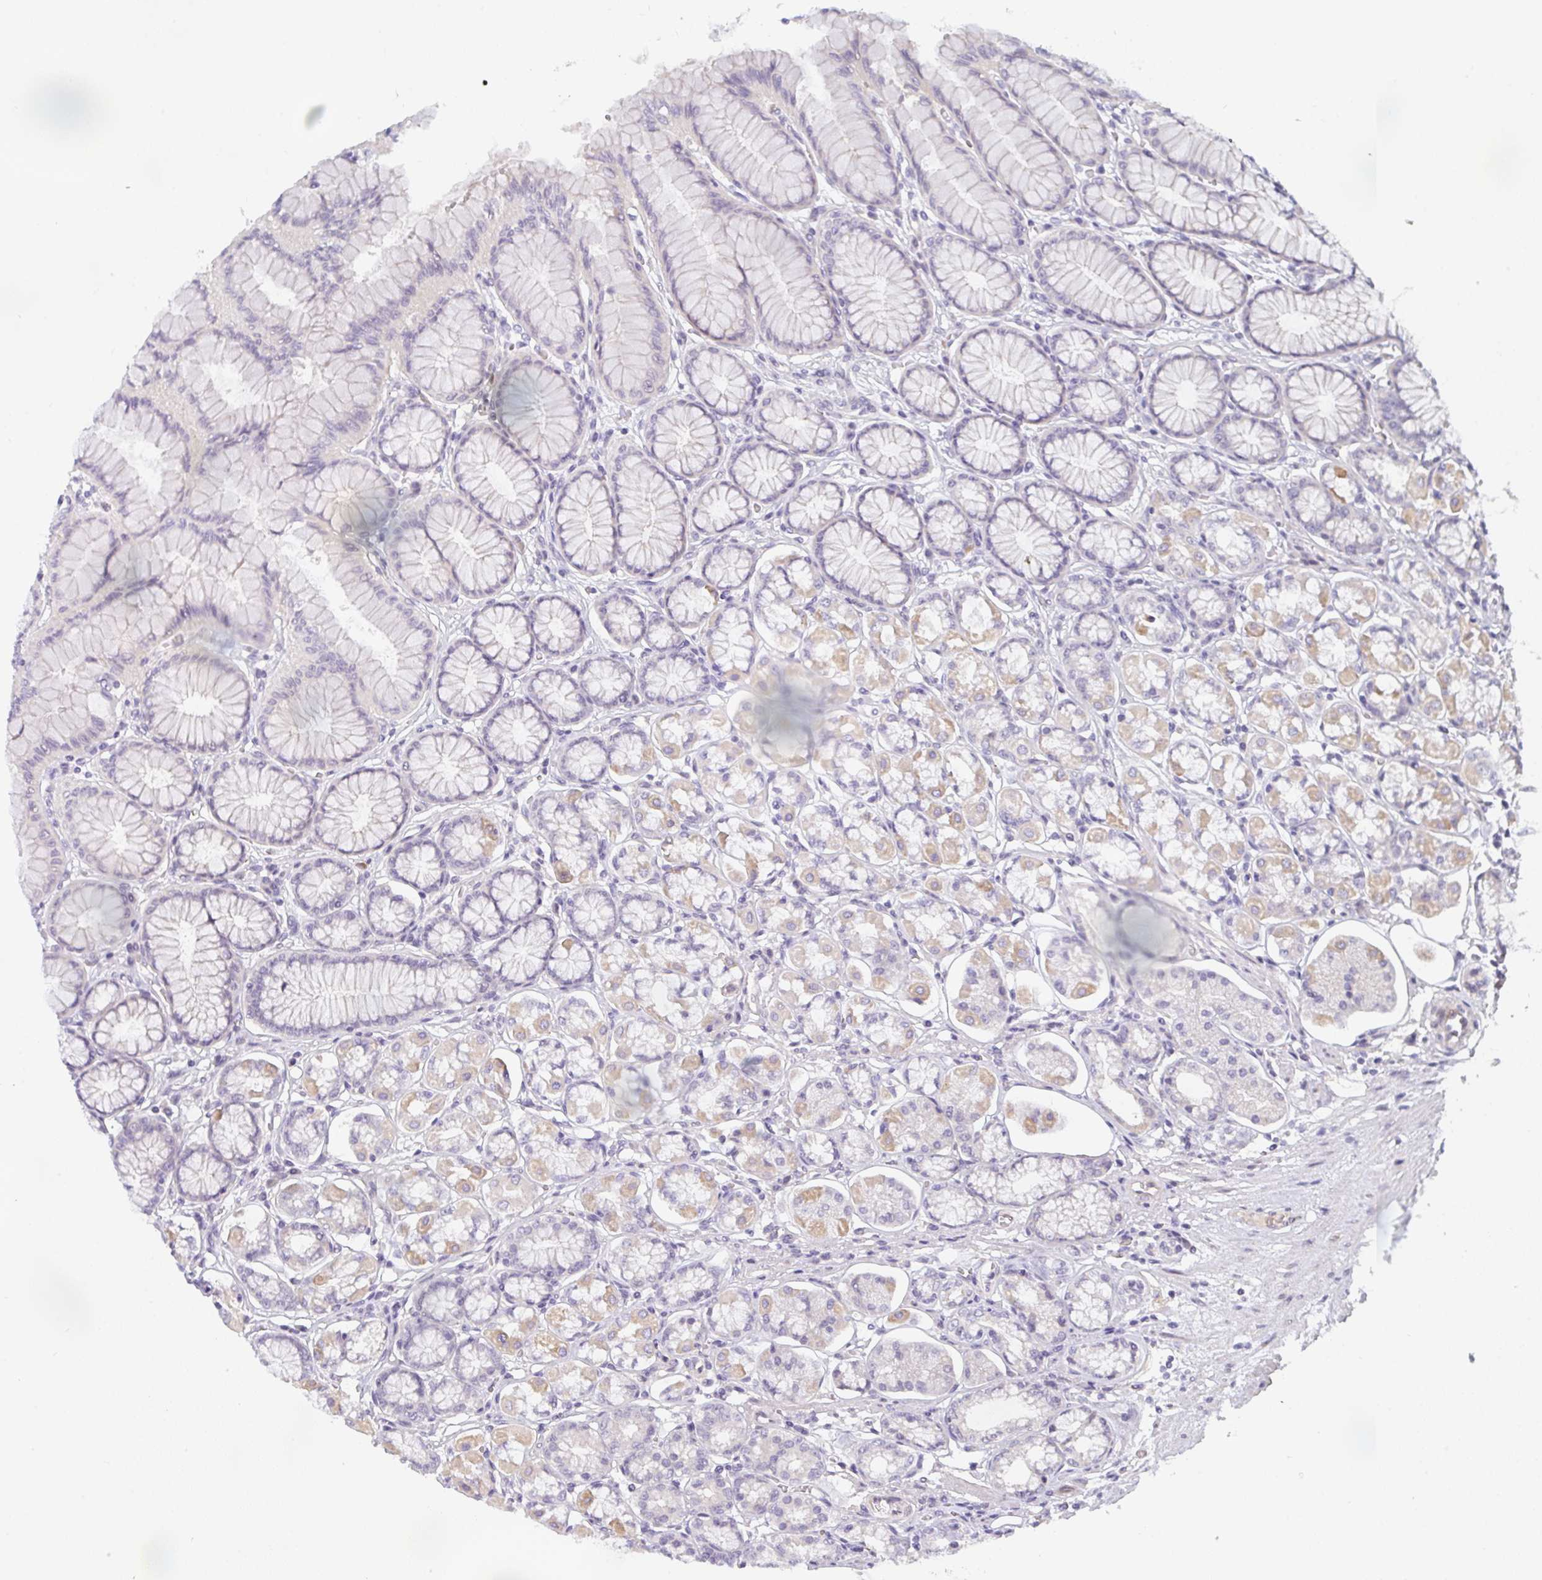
{"staining": {"intensity": "weak", "quantity": "25%-75%", "location": "cytoplasmic/membranous"}, "tissue": "stomach", "cell_type": "Glandular cells", "image_type": "normal", "snomed": [{"axis": "morphology", "description": "Normal tissue, NOS"}, {"axis": "topography", "description": "Stomach"}, {"axis": "topography", "description": "Stomach, lower"}], "caption": "Glandular cells demonstrate low levels of weak cytoplasmic/membranous positivity in approximately 25%-75% of cells in unremarkable human stomach. (DAB (3,3'-diaminobenzidine) IHC, brown staining for protein, blue staining for nuclei).", "gene": "TNFRSF10A", "patient": {"sex": "male", "age": 76}}